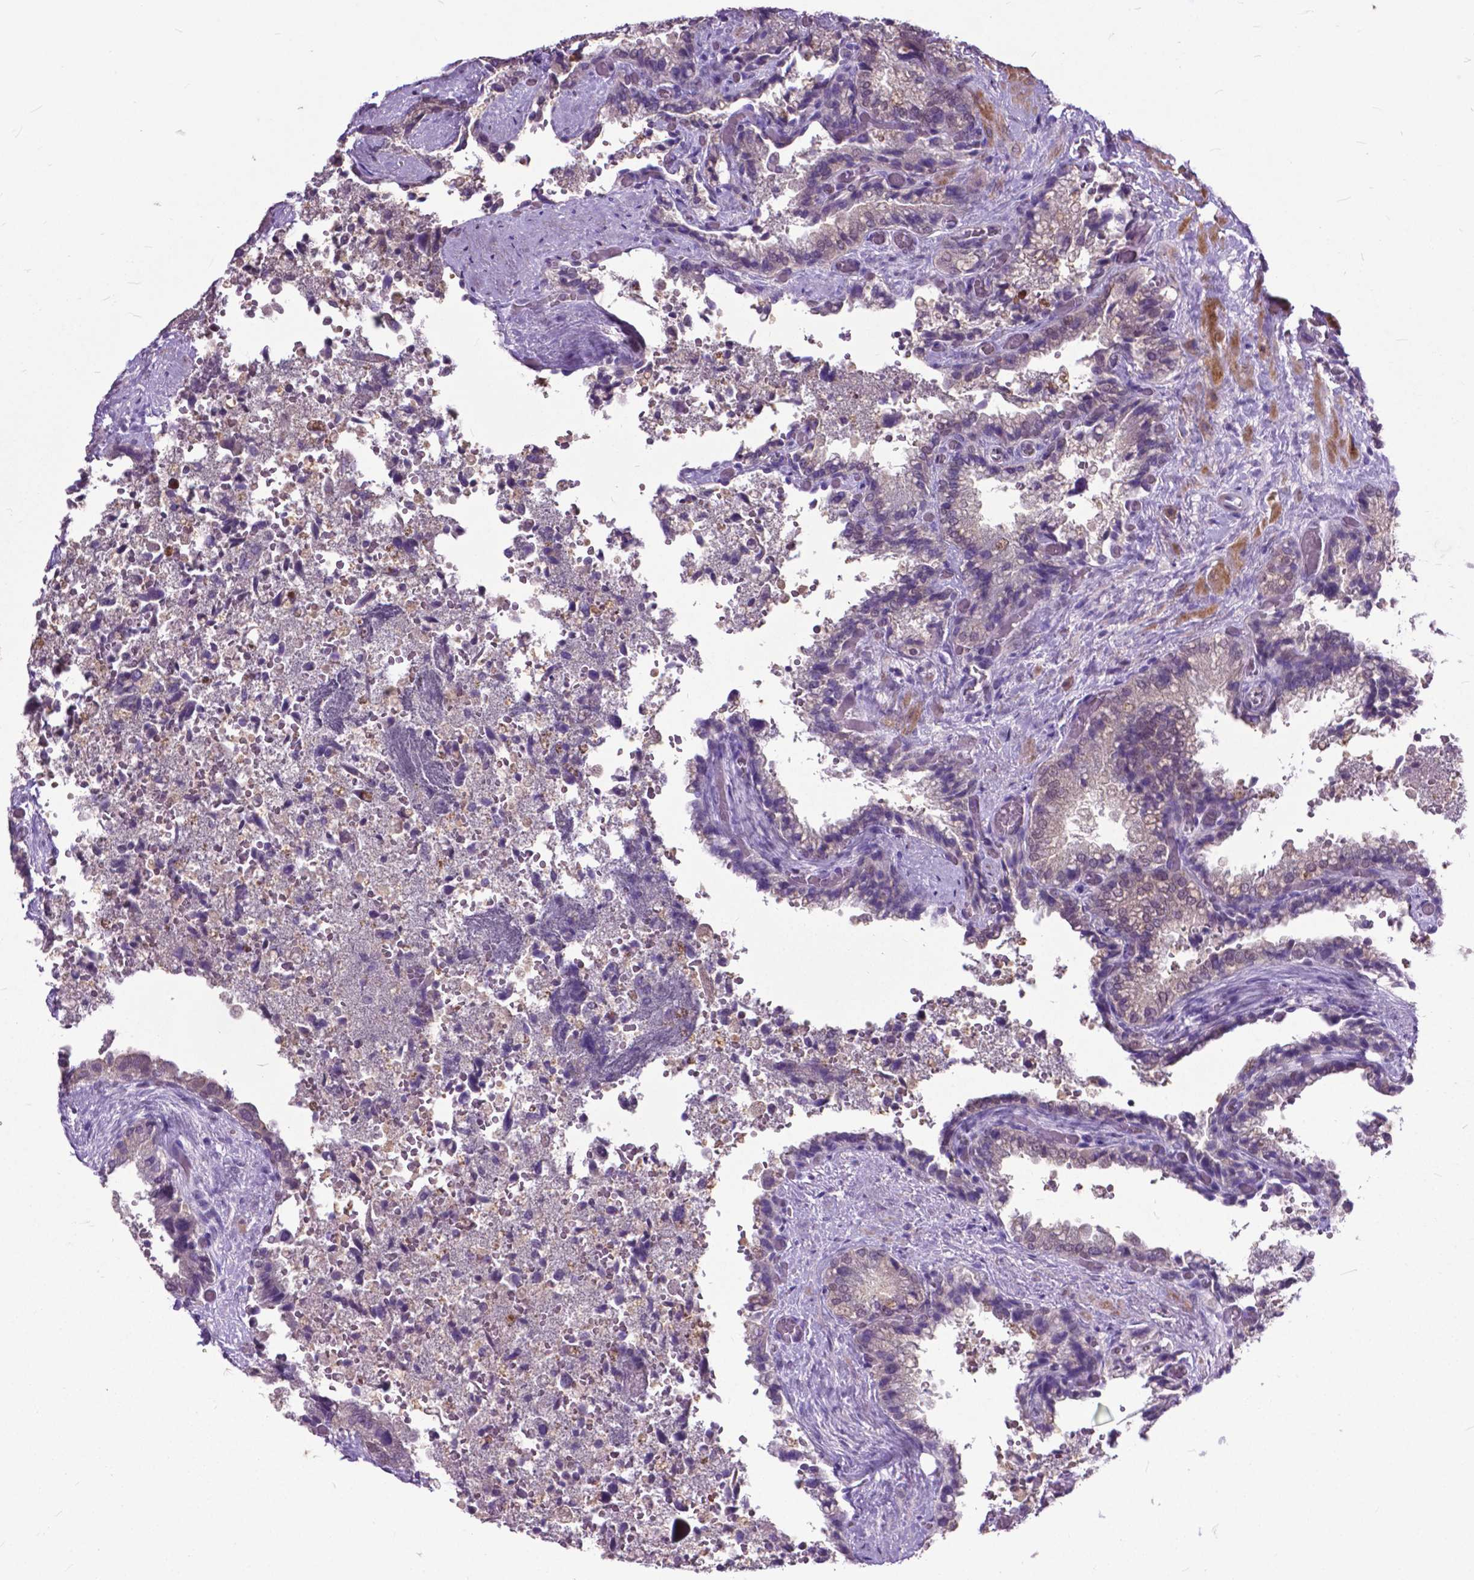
{"staining": {"intensity": "negative", "quantity": "none", "location": "none"}, "tissue": "seminal vesicle", "cell_type": "Glandular cells", "image_type": "normal", "snomed": [{"axis": "morphology", "description": "Normal tissue, NOS"}, {"axis": "topography", "description": "Seminal veicle"}], "caption": "Protein analysis of normal seminal vesicle demonstrates no significant staining in glandular cells. (Stains: DAB (3,3'-diaminobenzidine) IHC with hematoxylin counter stain, Microscopy: brightfield microscopy at high magnification).", "gene": "OTUB1", "patient": {"sex": "male", "age": 57}}